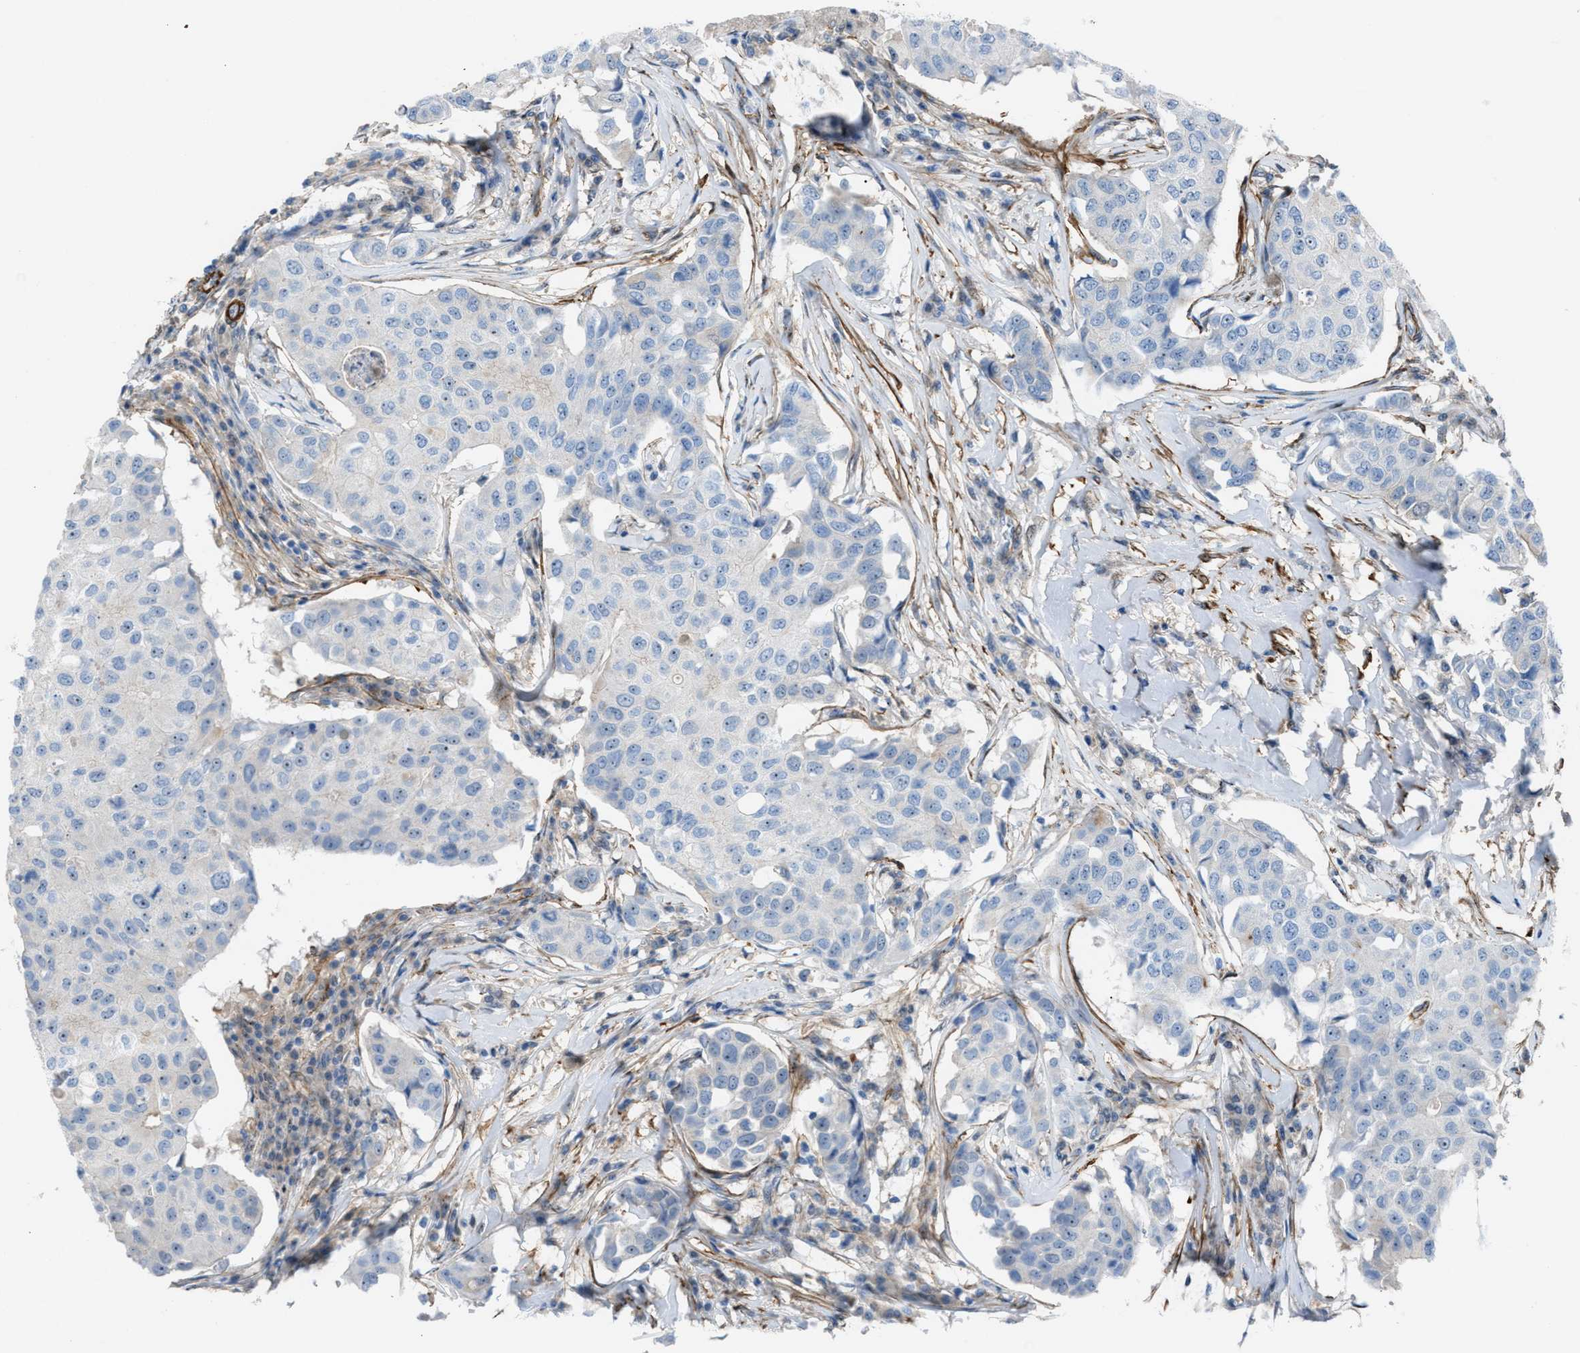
{"staining": {"intensity": "negative", "quantity": "none", "location": "none"}, "tissue": "breast cancer", "cell_type": "Tumor cells", "image_type": "cancer", "snomed": [{"axis": "morphology", "description": "Duct carcinoma"}, {"axis": "topography", "description": "Breast"}], "caption": "This is an immunohistochemistry histopathology image of human breast cancer (intraductal carcinoma). There is no positivity in tumor cells.", "gene": "NQO2", "patient": {"sex": "female", "age": 80}}